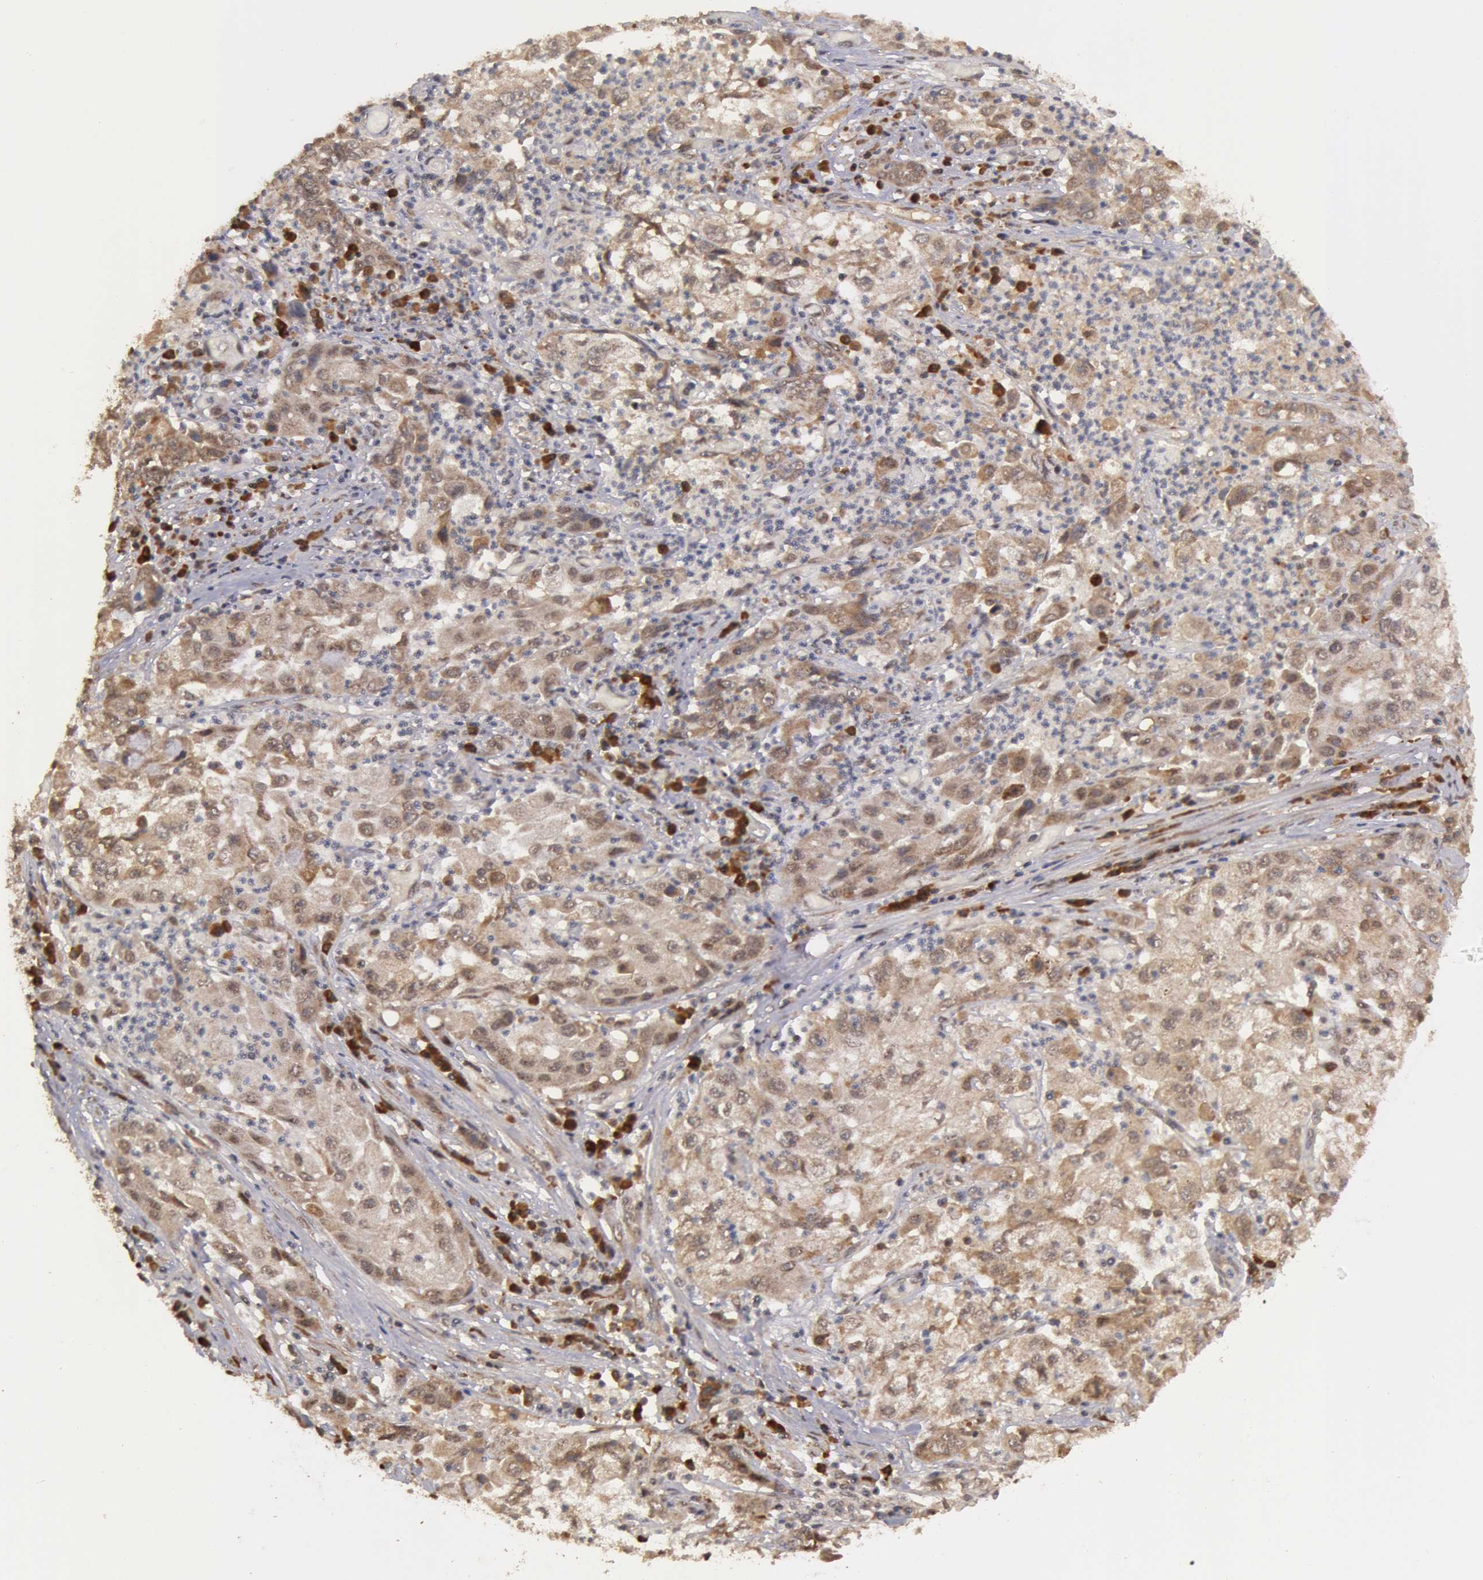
{"staining": {"intensity": "moderate", "quantity": ">75%", "location": "cytoplasmic/membranous"}, "tissue": "cervical cancer", "cell_type": "Tumor cells", "image_type": "cancer", "snomed": [{"axis": "morphology", "description": "Squamous cell carcinoma, NOS"}, {"axis": "topography", "description": "Cervix"}], "caption": "Immunohistochemistry (IHC) micrograph of squamous cell carcinoma (cervical) stained for a protein (brown), which reveals medium levels of moderate cytoplasmic/membranous expression in about >75% of tumor cells.", "gene": "GLIS1", "patient": {"sex": "female", "age": 36}}